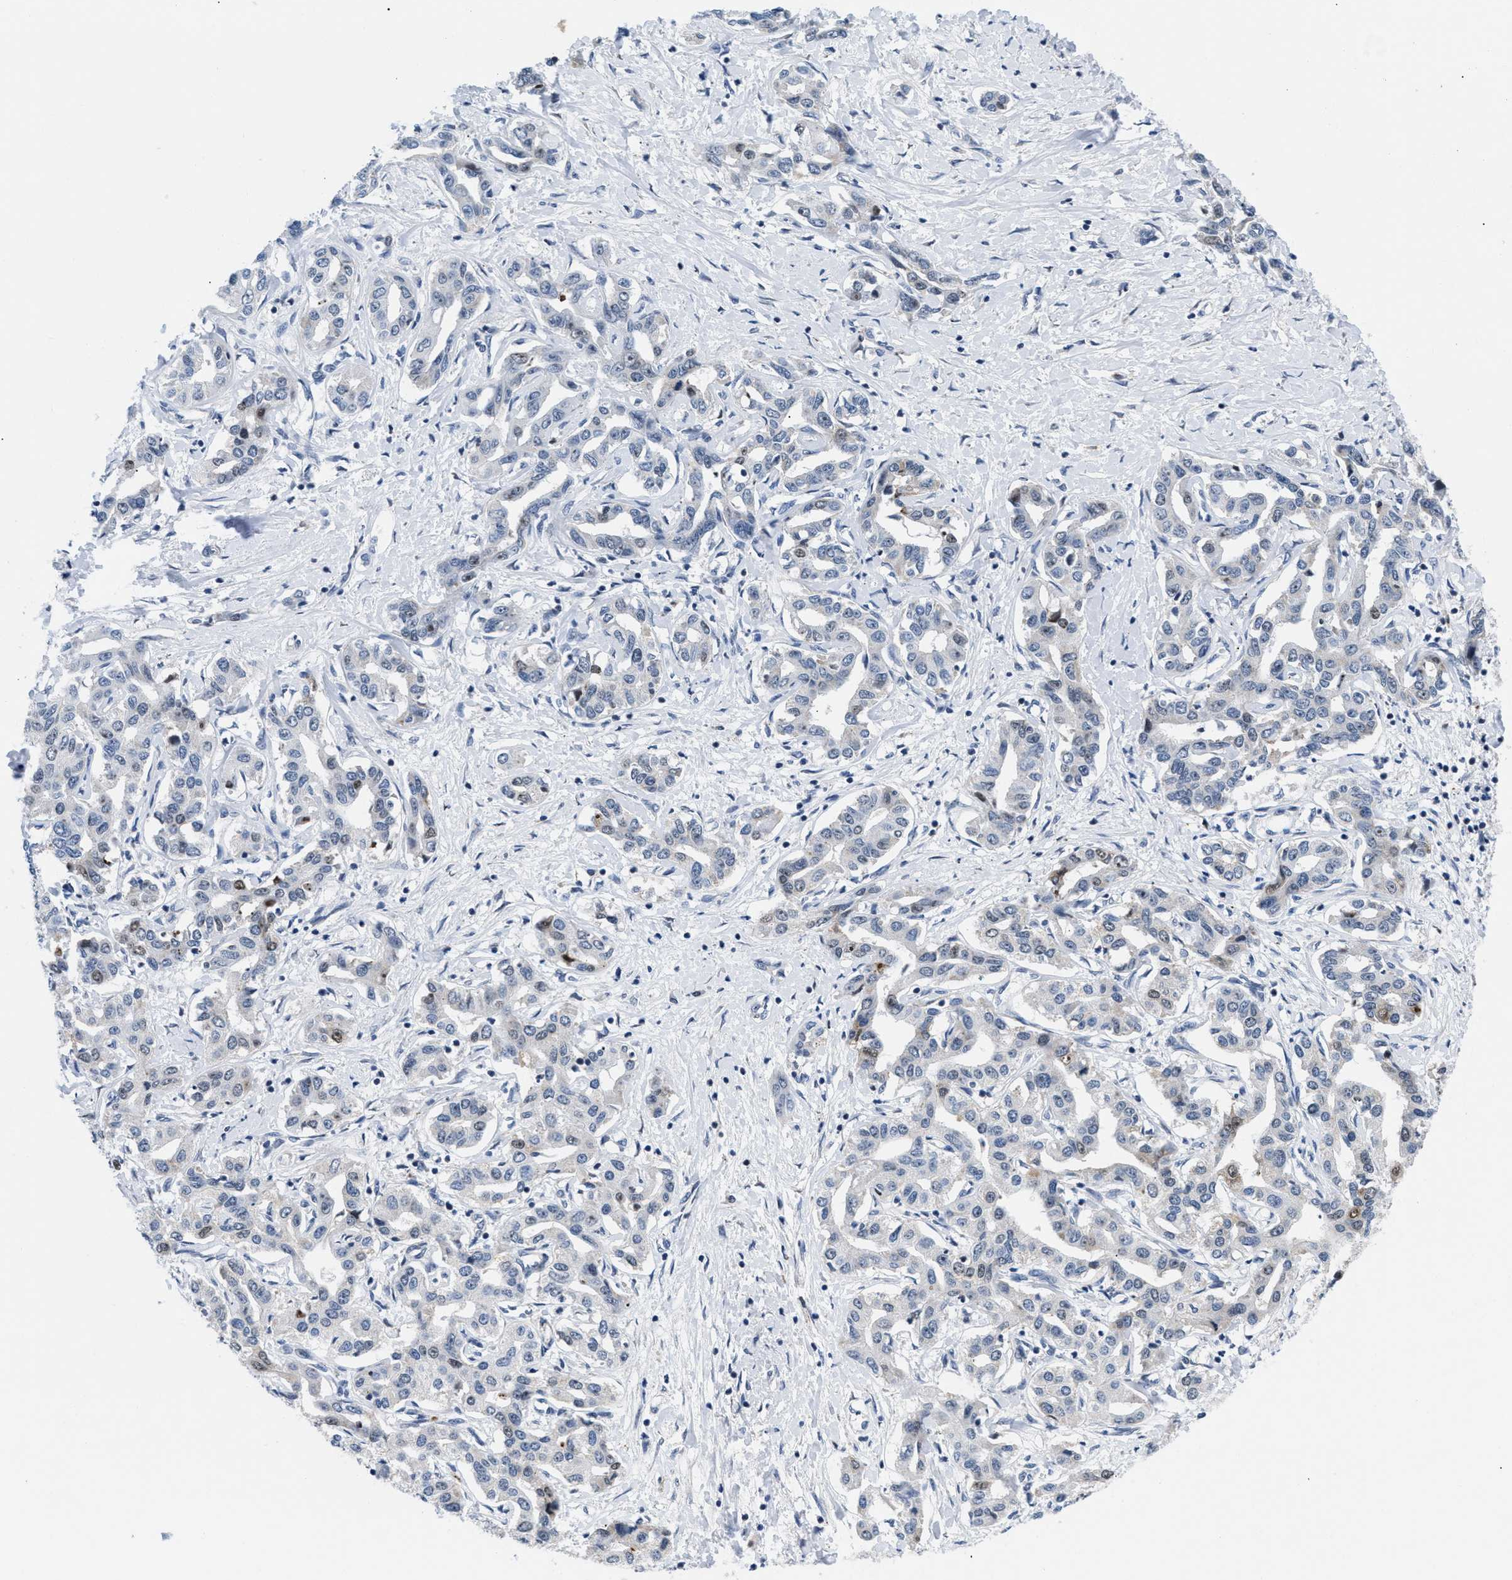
{"staining": {"intensity": "moderate", "quantity": "<25%", "location": "cytoplasmic/membranous,nuclear"}, "tissue": "liver cancer", "cell_type": "Tumor cells", "image_type": "cancer", "snomed": [{"axis": "morphology", "description": "Cholangiocarcinoma"}, {"axis": "topography", "description": "Liver"}], "caption": "A photomicrograph of liver cholangiocarcinoma stained for a protein reveals moderate cytoplasmic/membranous and nuclear brown staining in tumor cells. (Stains: DAB (3,3'-diaminobenzidine) in brown, nuclei in blue, Microscopy: brightfield microscopy at high magnification).", "gene": "PITHD1", "patient": {"sex": "male", "age": 59}}